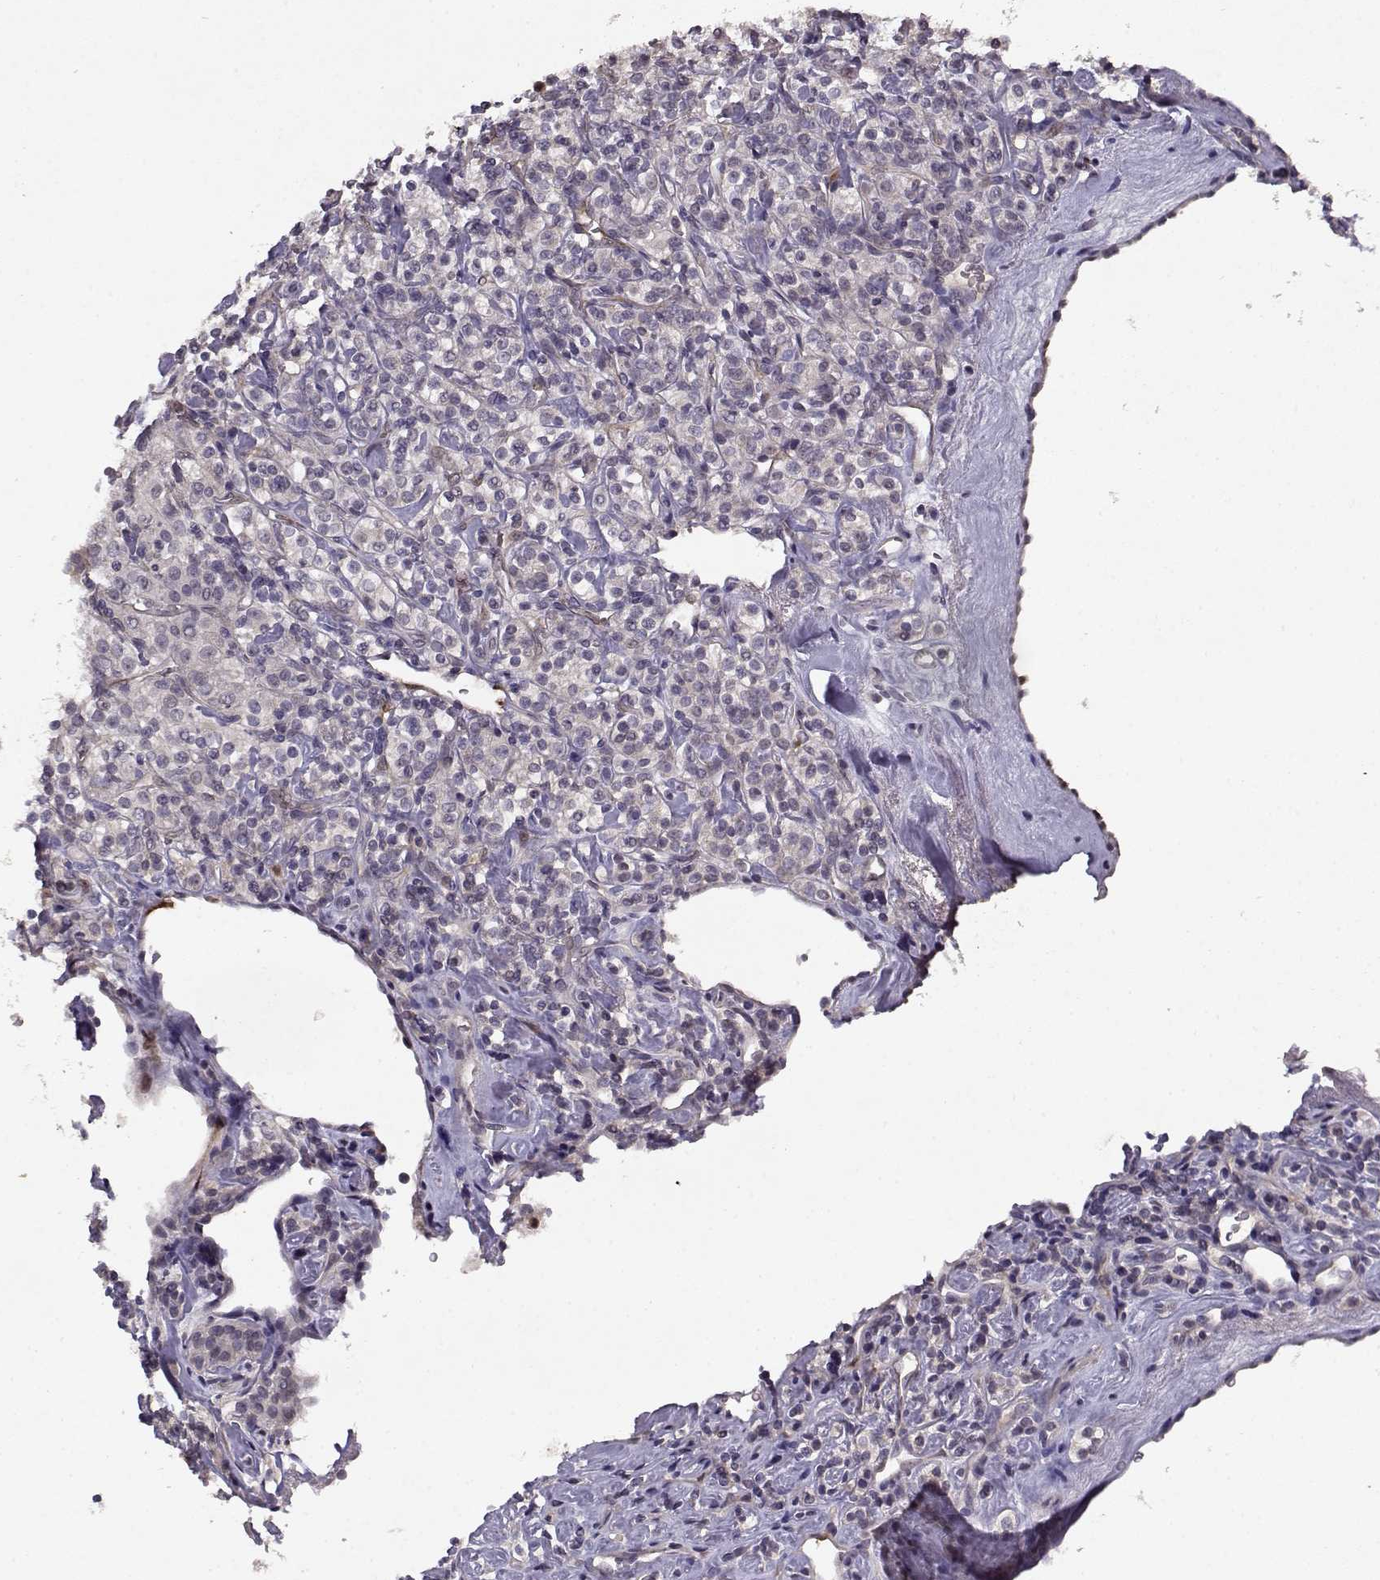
{"staining": {"intensity": "negative", "quantity": "none", "location": "none"}, "tissue": "renal cancer", "cell_type": "Tumor cells", "image_type": "cancer", "snomed": [{"axis": "morphology", "description": "Adenocarcinoma, NOS"}, {"axis": "topography", "description": "Kidney"}], "caption": "Renal cancer was stained to show a protein in brown. There is no significant staining in tumor cells.", "gene": "BMX", "patient": {"sex": "male", "age": 77}}